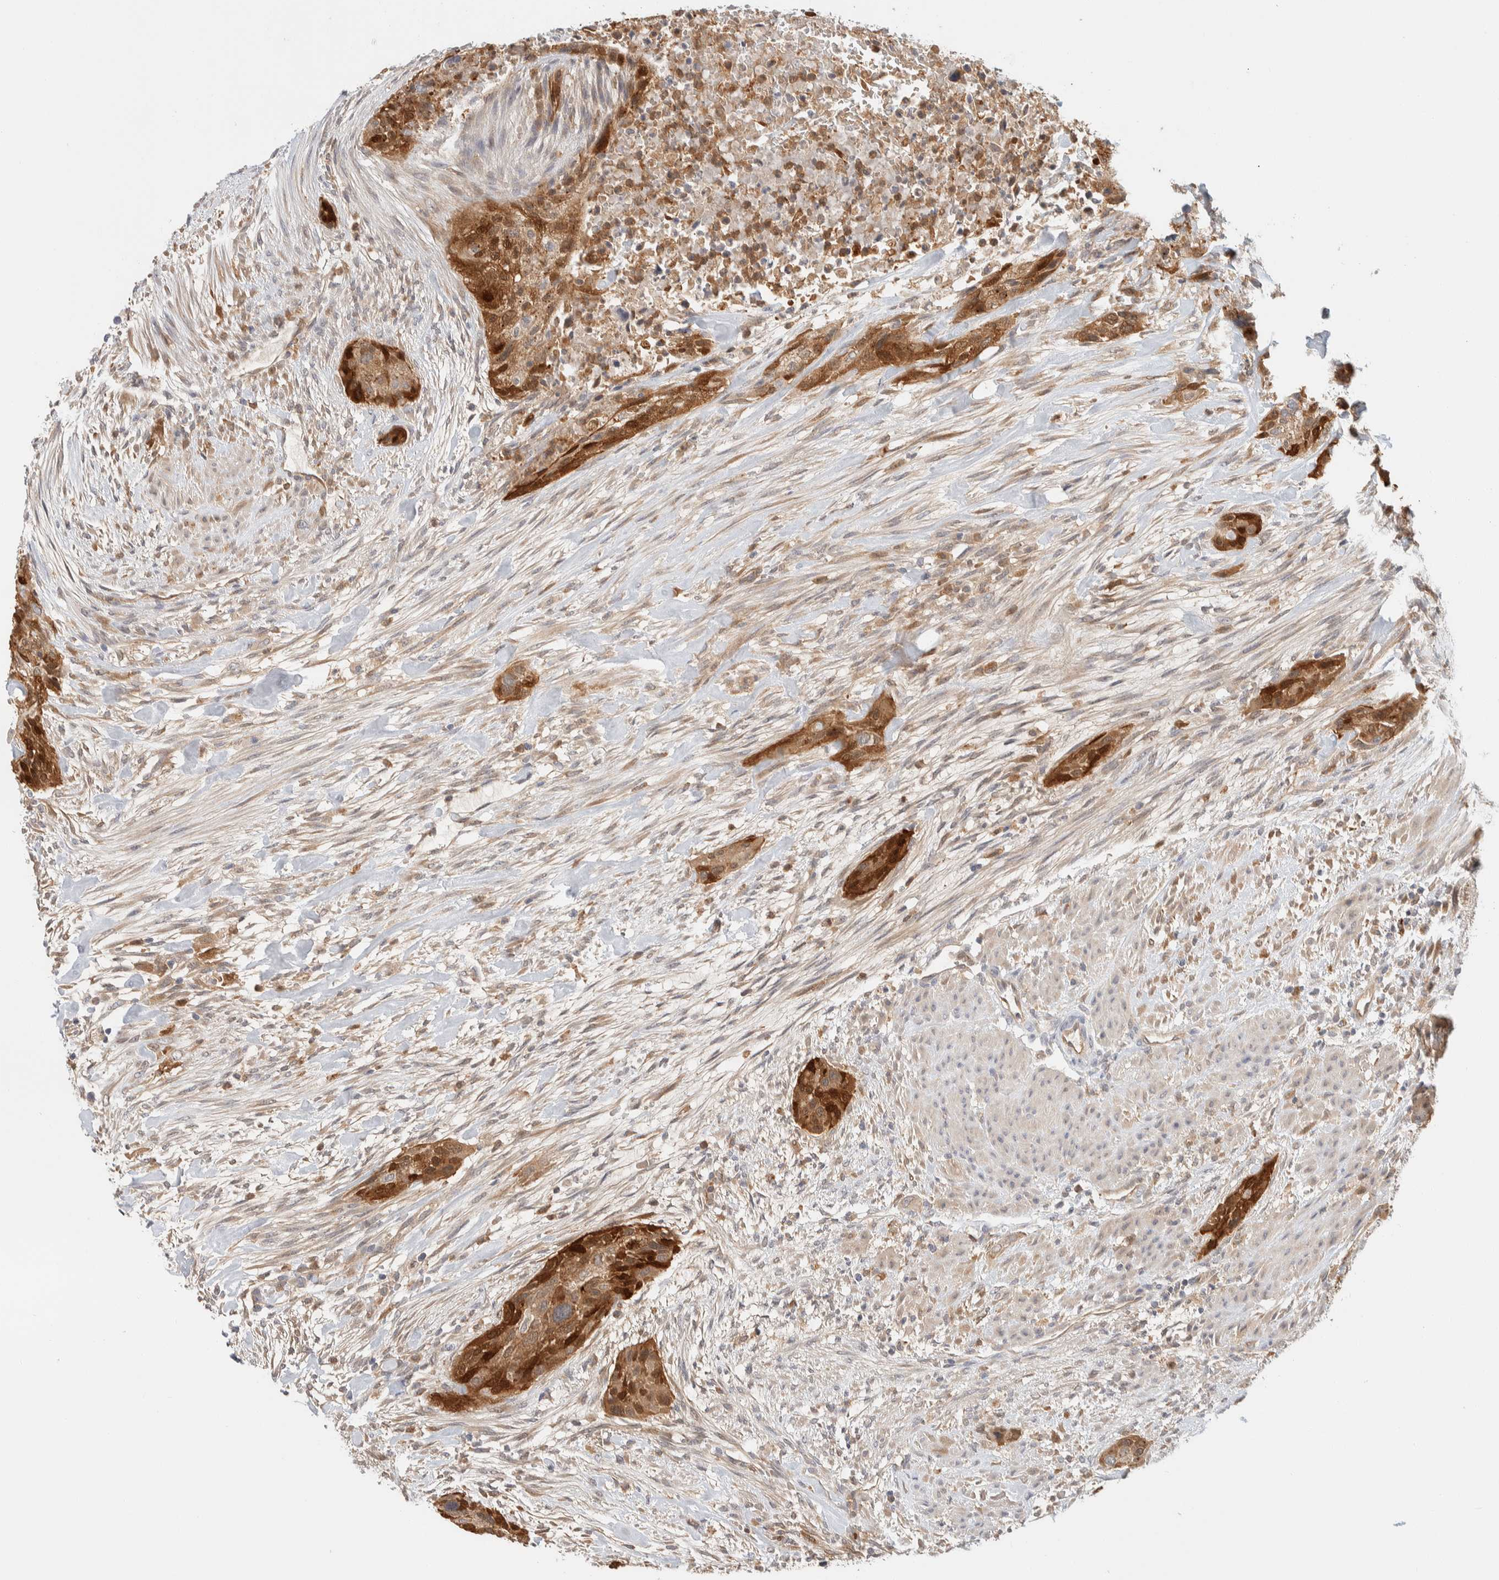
{"staining": {"intensity": "strong", "quantity": ">75%", "location": "cytoplasmic/membranous,nuclear"}, "tissue": "urothelial cancer", "cell_type": "Tumor cells", "image_type": "cancer", "snomed": [{"axis": "morphology", "description": "Urothelial carcinoma, High grade"}, {"axis": "topography", "description": "Urinary bladder"}], "caption": "Urothelial cancer was stained to show a protein in brown. There is high levels of strong cytoplasmic/membranous and nuclear expression in about >75% of tumor cells.", "gene": "GCLM", "patient": {"sex": "male", "age": 35}}